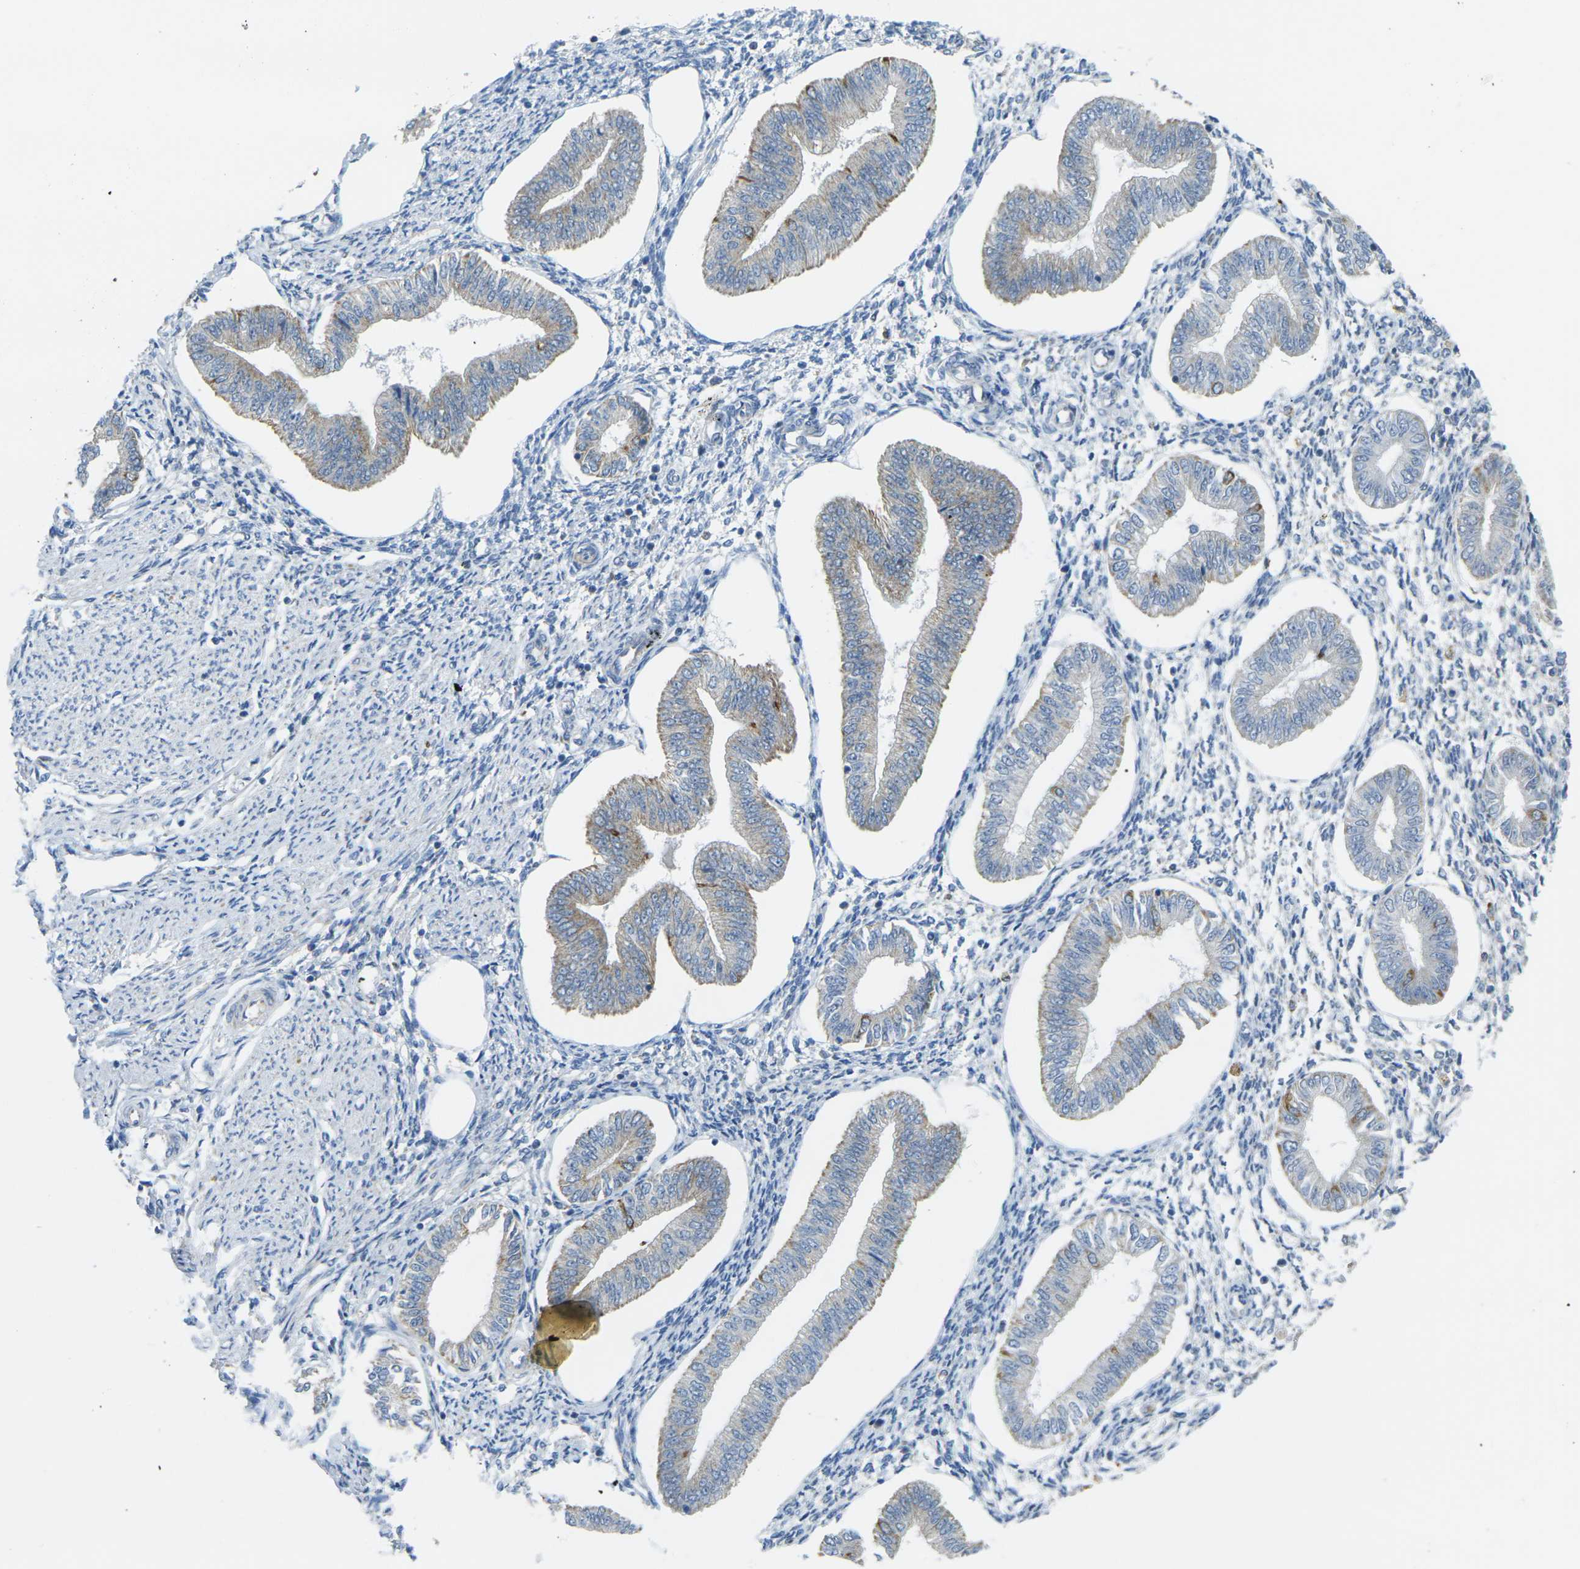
{"staining": {"intensity": "moderate", "quantity": "<25%", "location": "cytoplasmic/membranous"}, "tissue": "endometrium", "cell_type": "Cells in endometrial stroma", "image_type": "normal", "snomed": [{"axis": "morphology", "description": "Normal tissue, NOS"}, {"axis": "topography", "description": "Endometrium"}], "caption": "A photomicrograph of human endometrium stained for a protein demonstrates moderate cytoplasmic/membranous brown staining in cells in endometrial stroma. The staining was performed using DAB (3,3'-diaminobenzidine), with brown indicating positive protein expression. Nuclei are stained blue with hematoxylin.", "gene": "CYB5R1", "patient": {"sex": "female", "age": 50}}